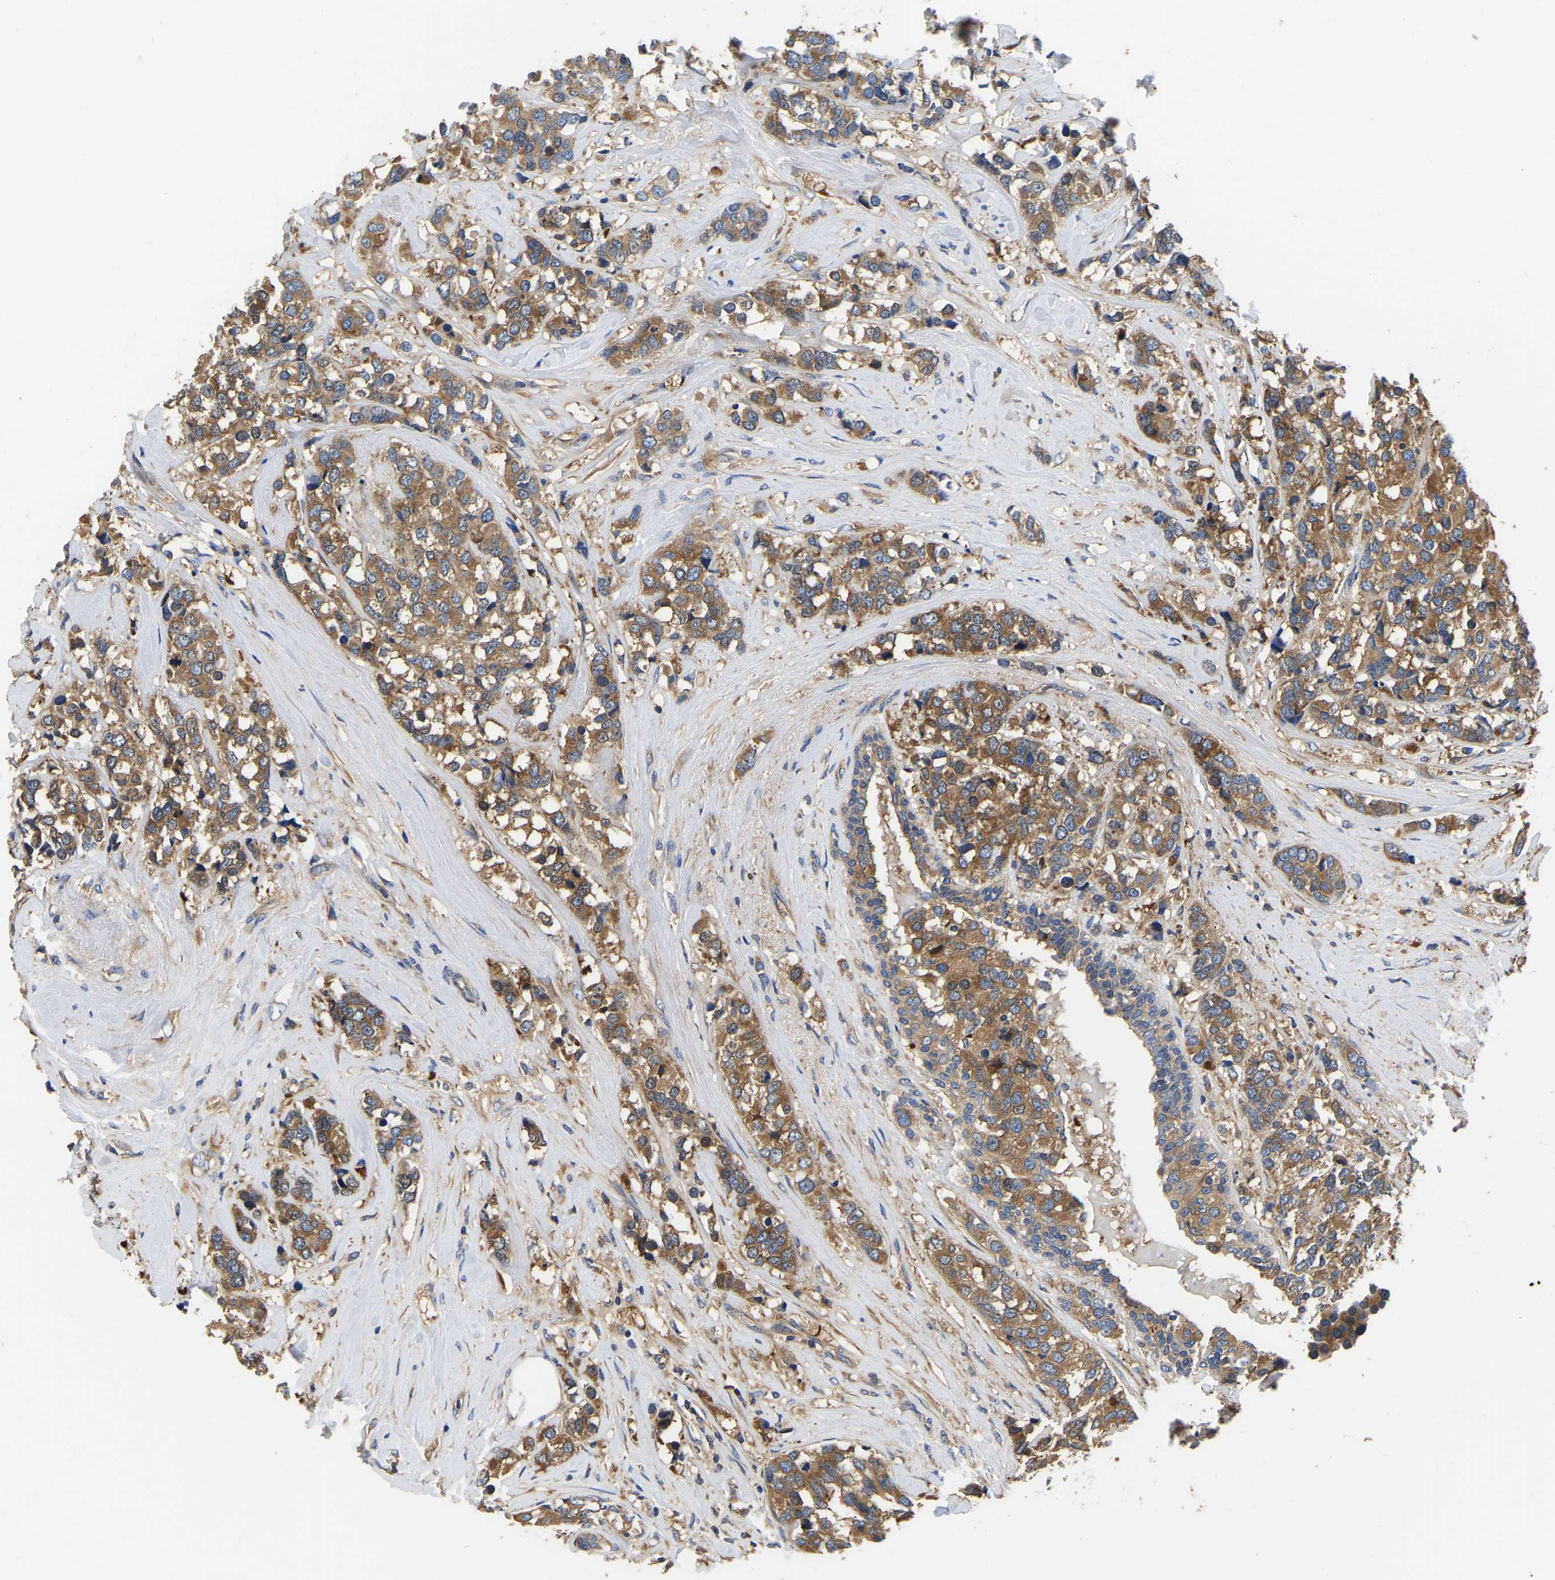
{"staining": {"intensity": "moderate", "quantity": ">75%", "location": "cytoplasmic/membranous"}, "tissue": "breast cancer", "cell_type": "Tumor cells", "image_type": "cancer", "snomed": [{"axis": "morphology", "description": "Lobular carcinoma"}, {"axis": "topography", "description": "Breast"}], "caption": "A photomicrograph of breast cancer (lobular carcinoma) stained for a protein exhibits moderate cytoplasmic/membranous brown staining in tumor cells.", "gene": "GARS1", "patient": {"sex": "female", "age": 59}}